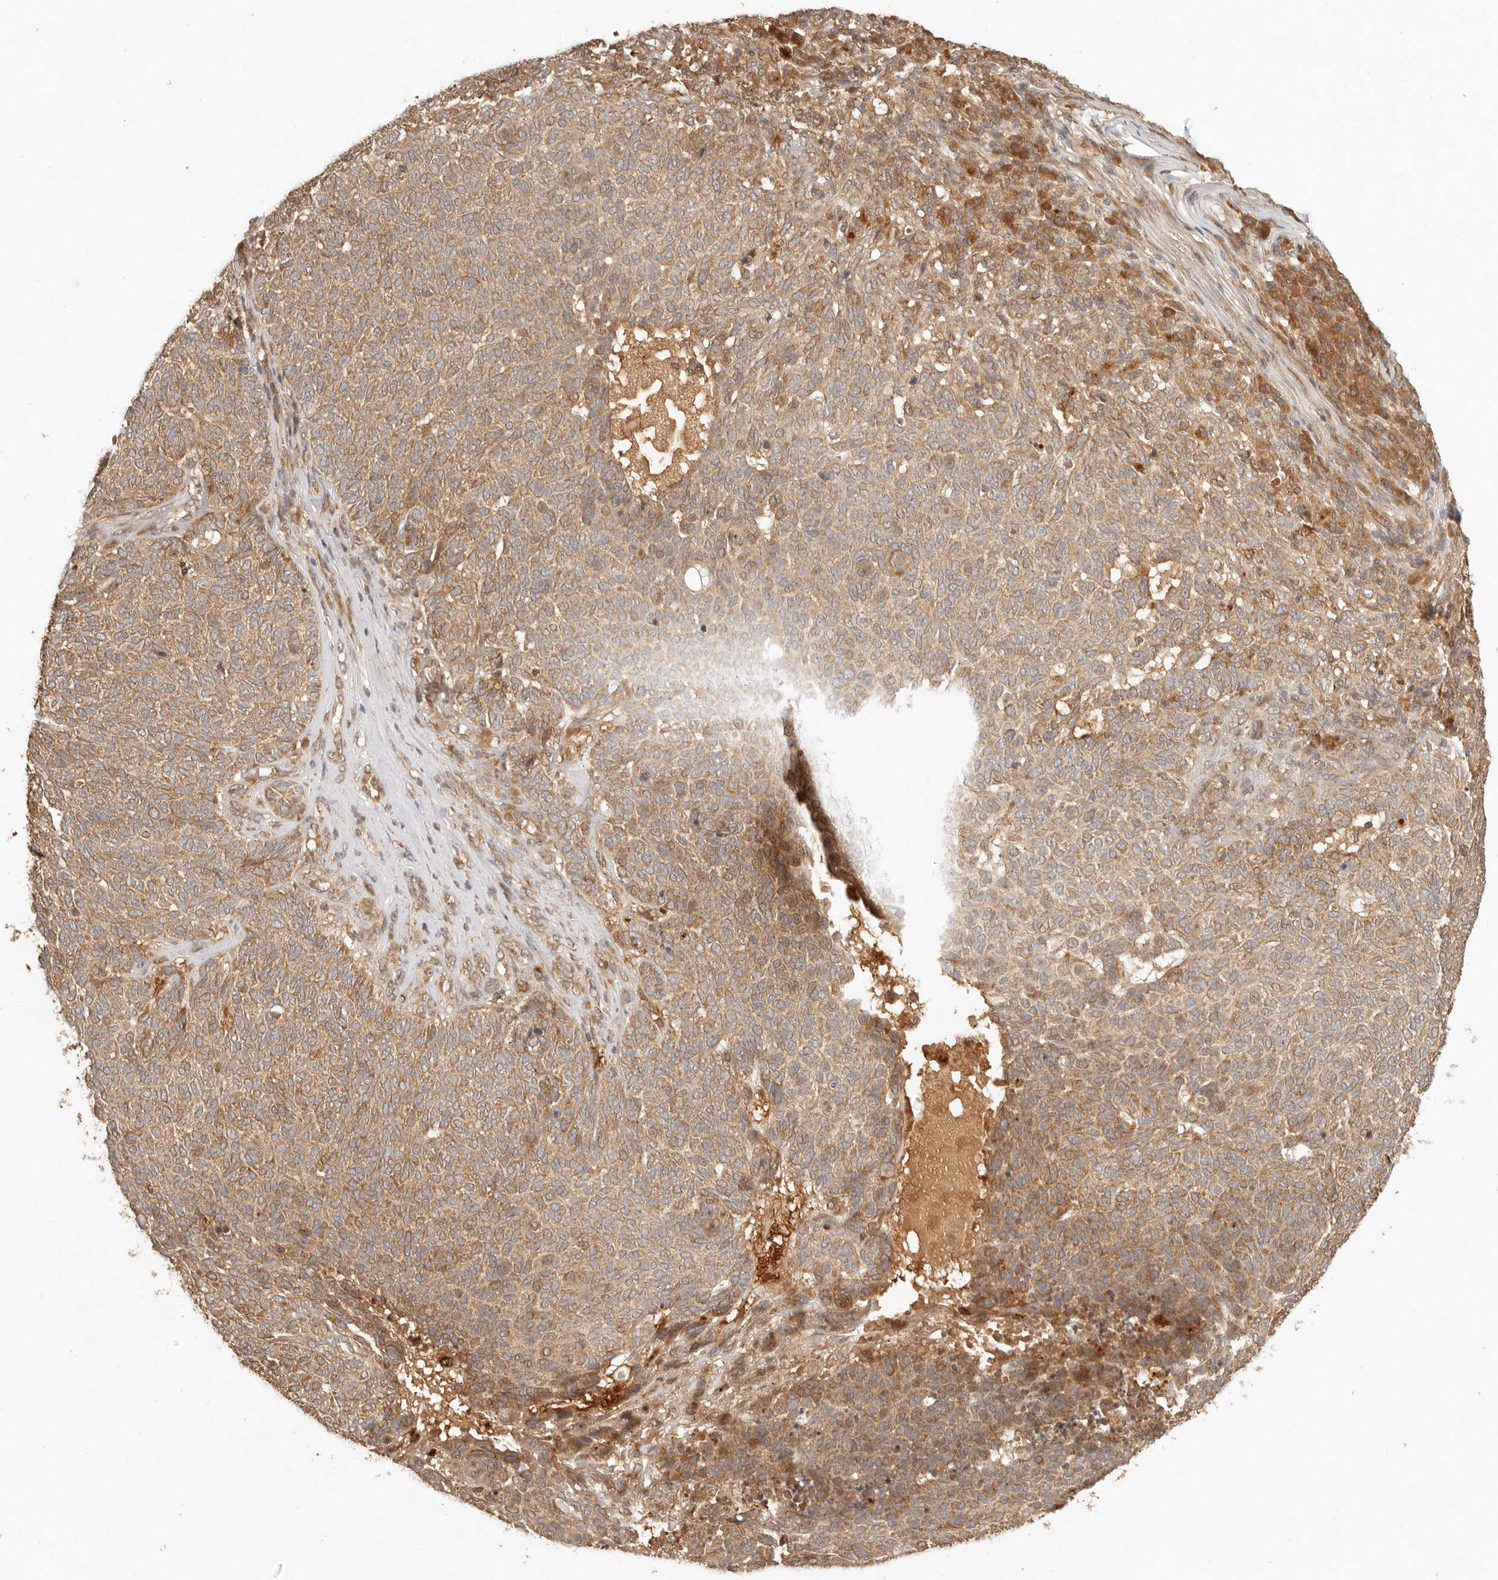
{"staining": {"intensity": "moderate", "quantity": ">75%", "location": "cytoplasmic/membranous"}, "tissue": "skin cancer", "cell_type": "Tumor cells", "image_type": "cancer", "snomed": [{"axis": "morphology", "description": "Squamous cell carcinoma, NOS"}, {"axis": "topography", "description": "Skin"}], "caption": "Skin cancer (squamous cell carcinoma) stained for a protein demonstrates moderate cytoplasmic/membranous positivity in tumor cells.", "gene": "ANKRD61", "patient": {"sex": "female", "age": 90}}